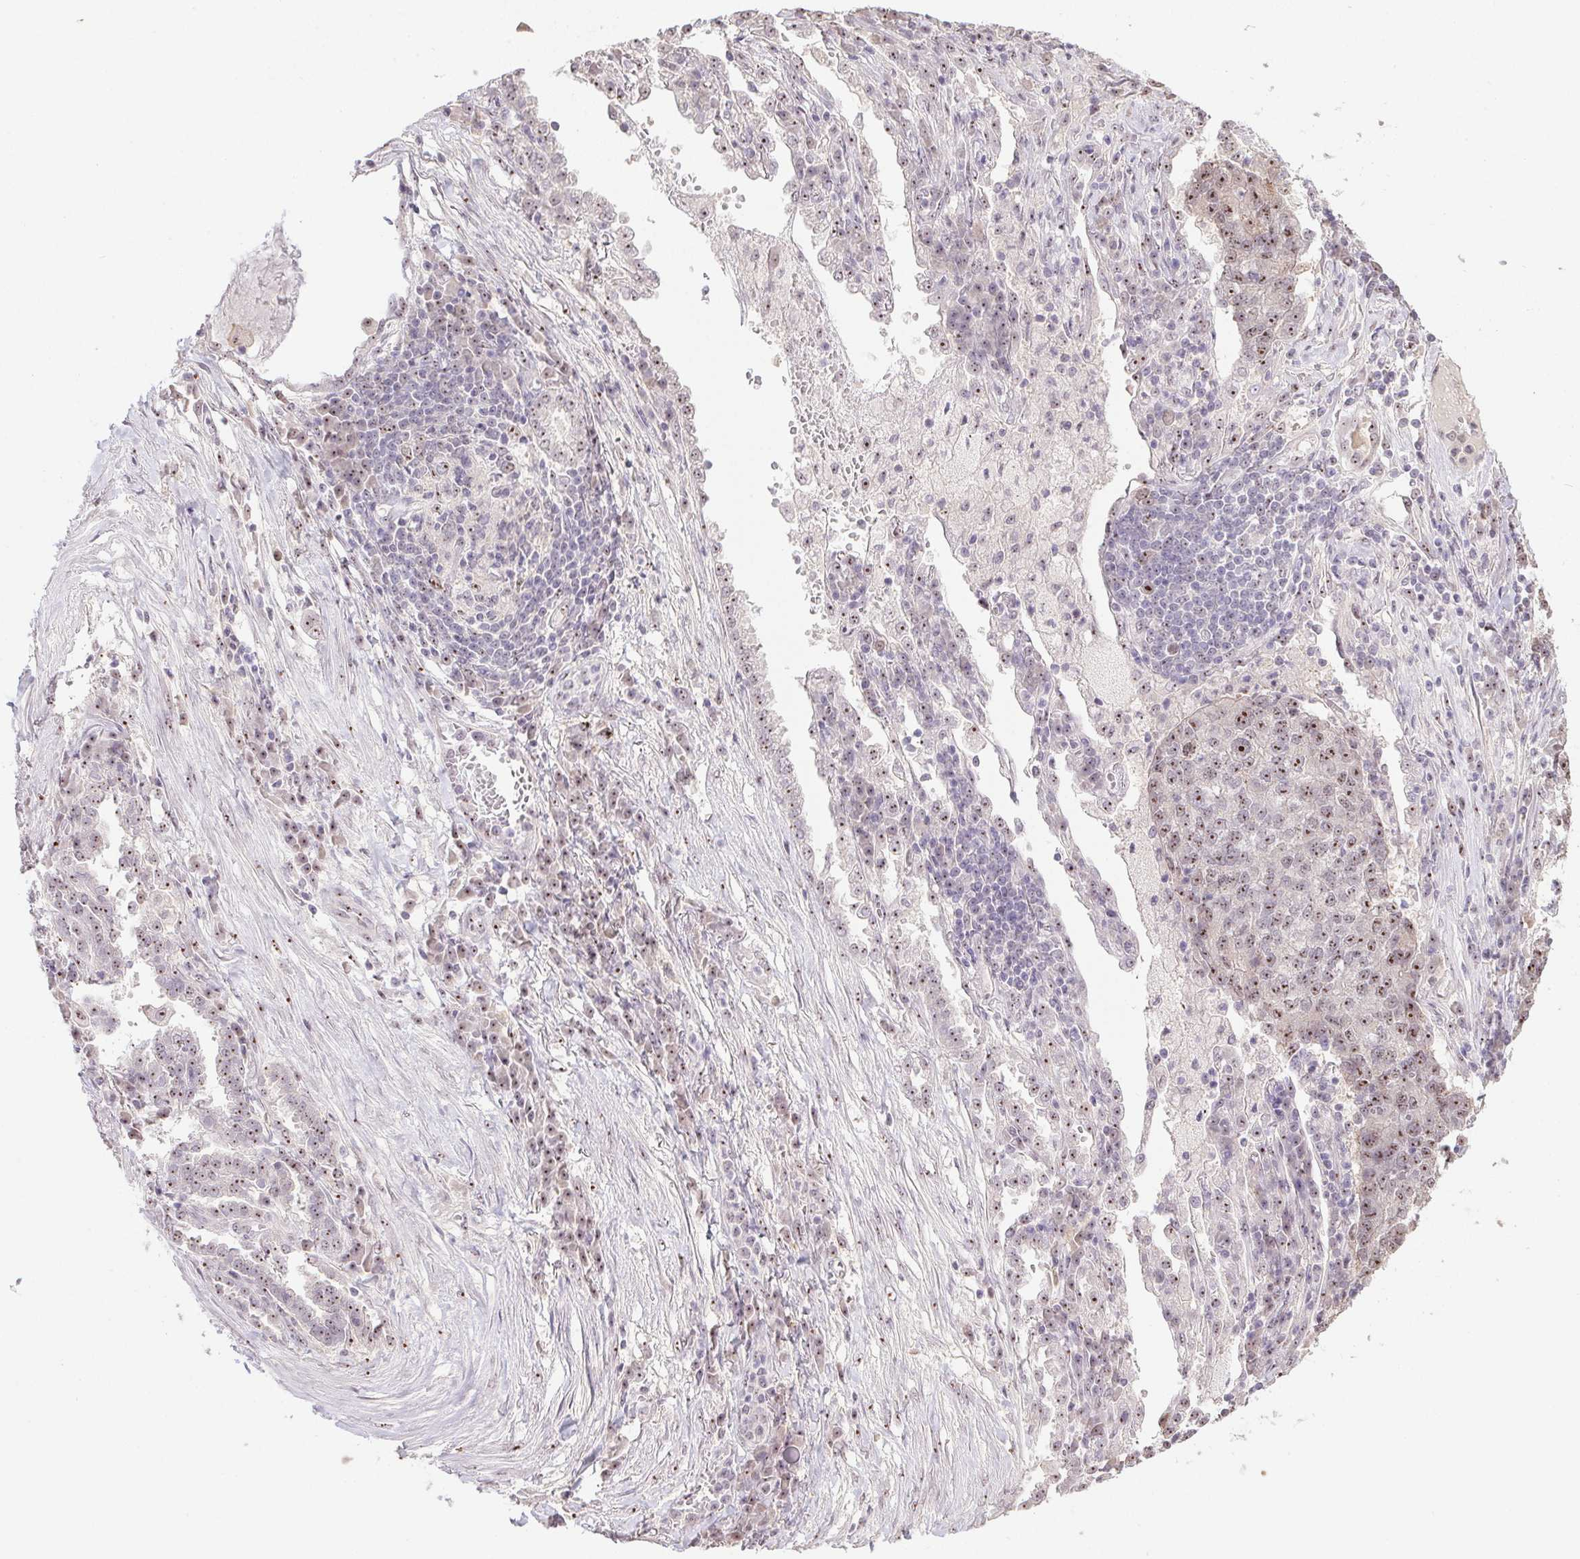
{"staining": {"intensity": "moderate", "quantity": ">75%", "location": "nuclear"}, "tissue": "lung cancer", "cell_type": "Tumor cells", "image_type": "cancer", "snomed": [{"axis": "morphology", "description": "Adenocarcinoma, NOS"}, {"axis": "topography", "description": "Lung"}], "caption": "Adenocarcinoma (lung) was stained to show a protein in brown. There is medium levels of moderate nuclear staining in about >75% of tumor cells.", "gene": "BATF2", "patient": {"sex": "male", "age": 57}}